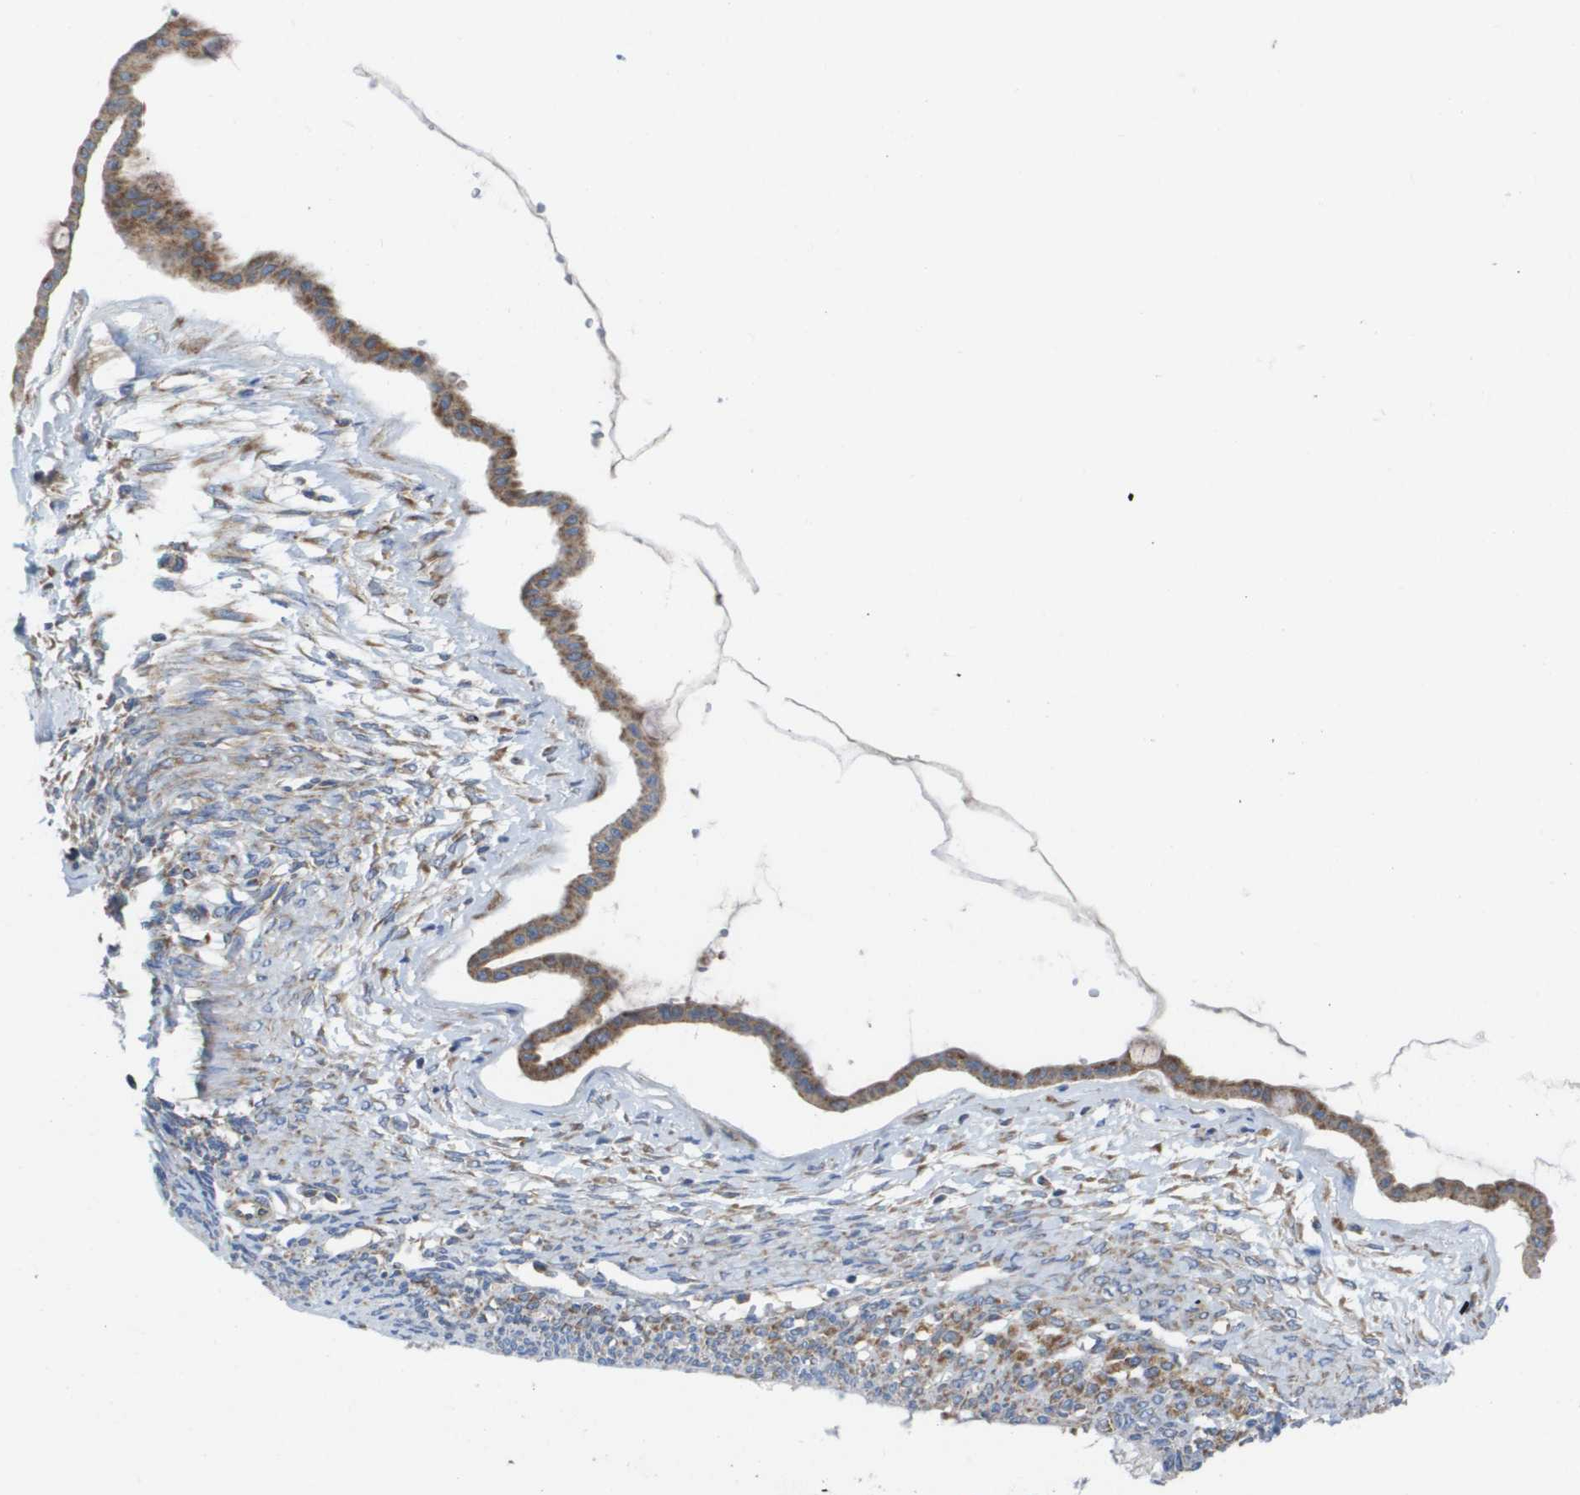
{"staining": {"intensity": "strong", "quantity": ">75%", "location": "cytoplasmic/membranous"}, "tissue": "ovarian cancer", "cell_type": "Tumor cells", "image_type": "cancer", "snomed": [{"axis": "morphology", "description": "Cystadenocarcinoma, mucinous, NOS"}, {"axis": "topography", "description": "Ovary"}], "caption": "Human ovarian mucinous cystadenocarcinoma stained for a protein (brown) exhibits strong cytoplasmic/membranous positive positivity in approximately >75% of tumor cells.", "gene": "FIS1", "patient": {"sex": "female", "age": 73}}